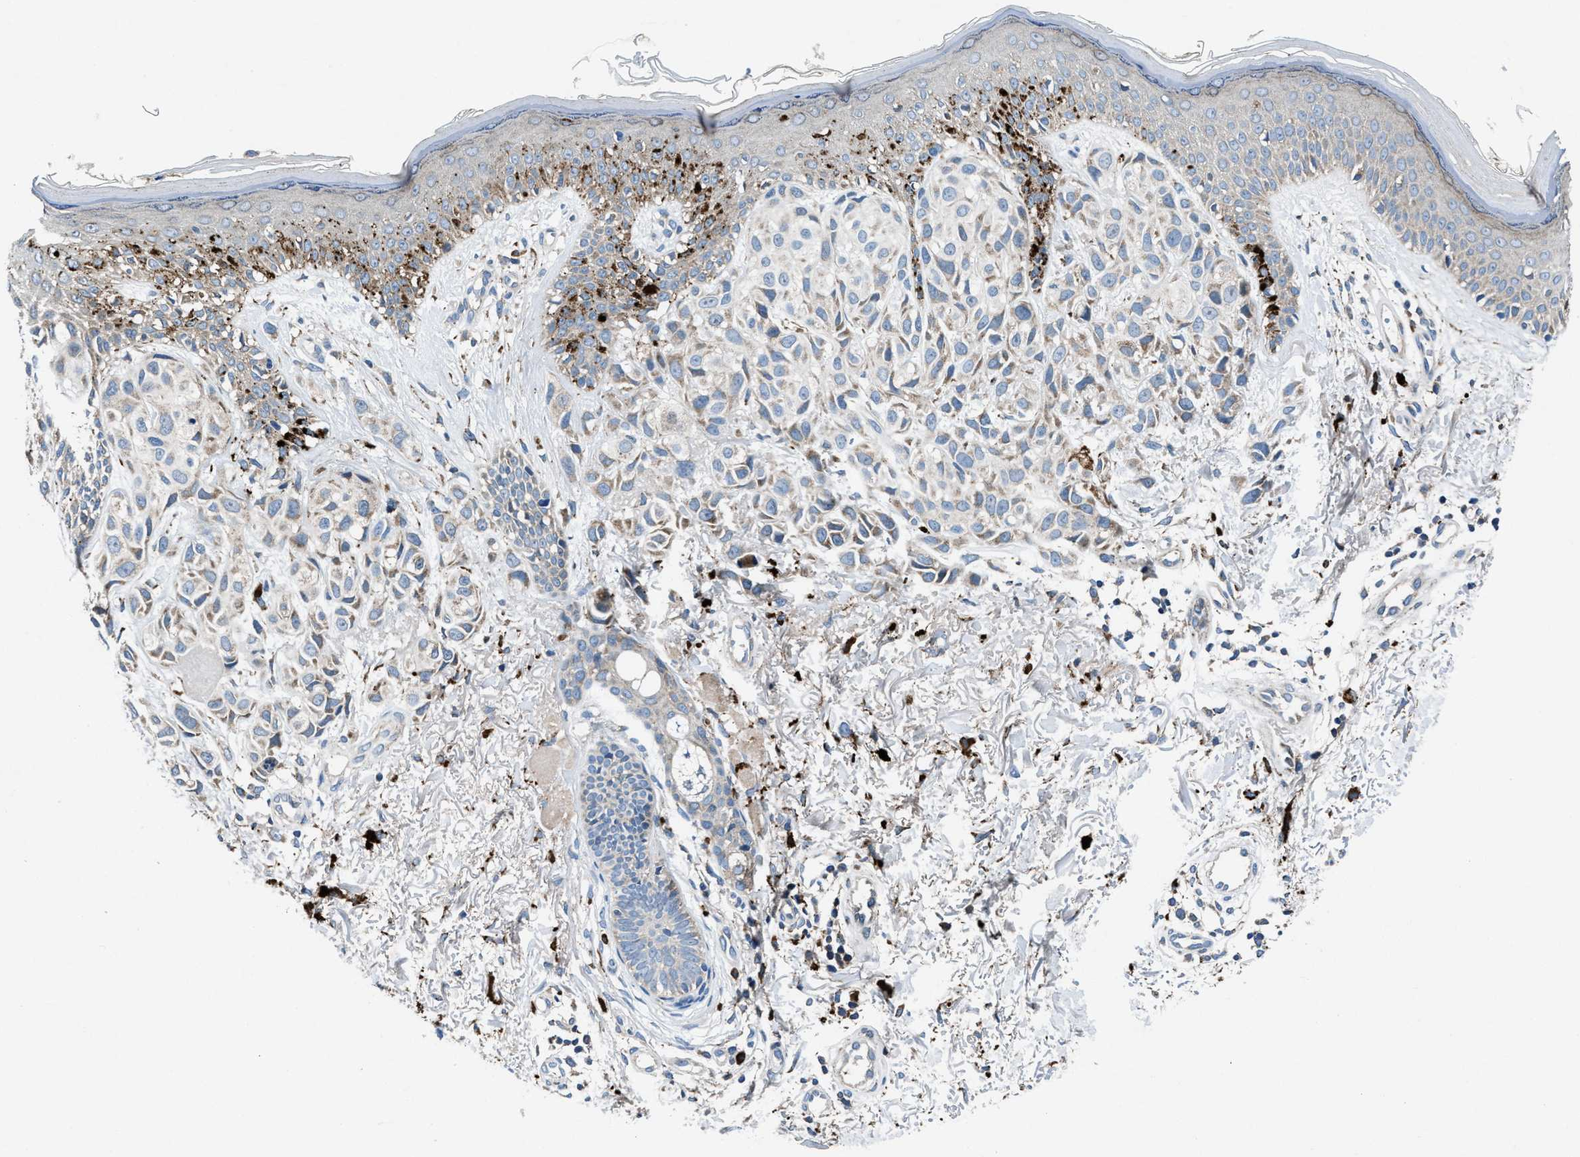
{"staining": {"intensity": "weak", "quantity": "<25%", "location": "cytoplasmic/membranous"}, "tissue": "melanoma", "cell_type": "Tumor cells", "image_type": "cancer", "snomed": [{"axis": "morphology", "description": "Malignant melanoma, NOS"}, {"axis": "topography", "description": "Skin"}], "caption": "Immunohistochemistry (IHC) photomicrograph of neoplastic tissue: melanoma stained with DAB shows no significant protein staining in tumor cells.", "gene": "FAM221A", "patient": {"sex": "female", "age": 58}}